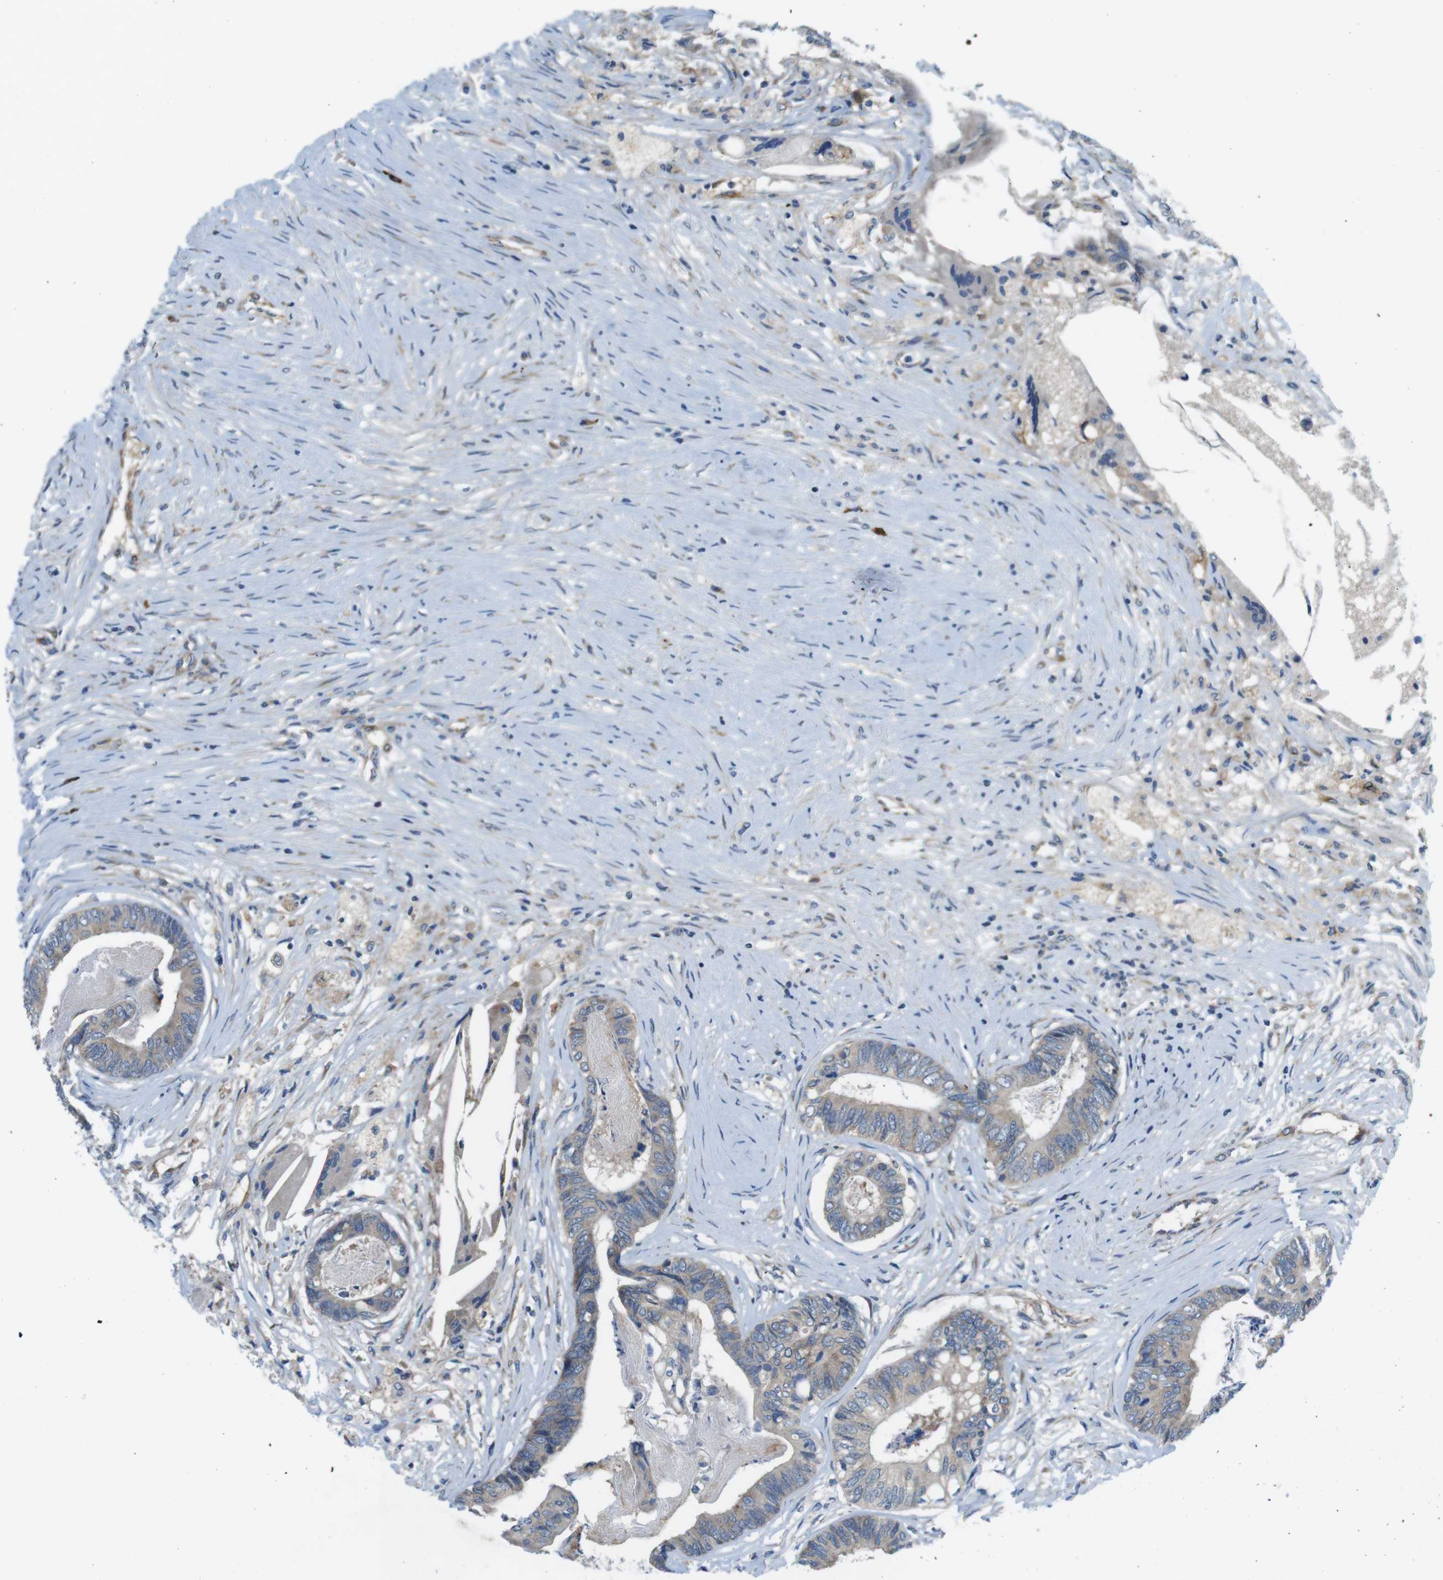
{"staining": {"intensity": "weak", "quantity": ">75%", "location": "cytoplasmic/membranous"}, "tissue": "colorectal cancer", "cell_type": "Tumor cells", "image_type": "cancer", "snomed": [{"axis": "morphology", "description": "Adenocarcinoma, NOS"}, {"axis": "topography", "description": "Rectum"}], "caption": "An immunohistochemistry photomicrograph of tumor tissue is shown. Protein staining in brown labels weak cytoplasmic/membranous positivity in colorectal adenocarcinoma within tumor cells. Immunohistochemistry (ihc) stains the protein in brown and the nuclei are stained blue.", "gene": "DCLK1", "patient": {"sex": "male", "age": 63}}